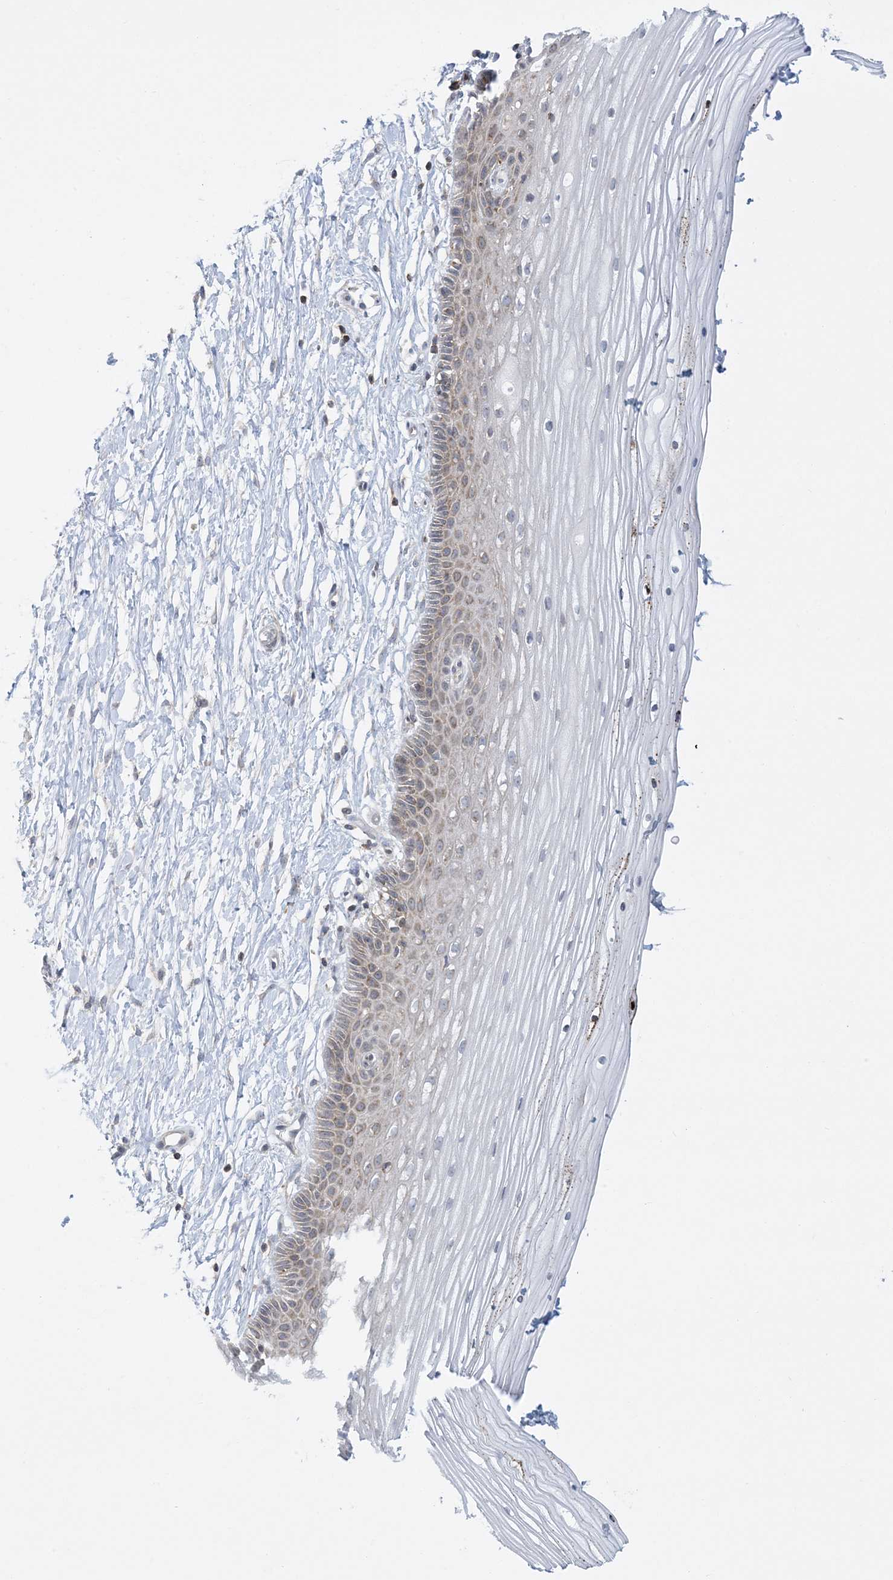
{"staining": {"intensity": "moderate", "quantity": "<25%", "location": "cytoplasmic/membranous"}, "tissue": "vagina", "cell_type": "Squamous epithelial cells", "image_type": "normal", "snomed": [{"axis": "morphology", "description": "Normal tissue, NOS"}, {"axis": "topography", "description": "Vagina"}, {"axis": "topography", "description": "Cervix"}], "caption": "A high-resolution histopathology image shows immunohistochemistry staining of benign vagina, which shows moderate cytoplasmic/membranous expression in approximately <25% of squamous epithelial cells. Immunohistochemistry stains the protein of interest in brown and the nuclei are stained blue.", "gene": "SLAMF9", "patient": {"sex": "female", "age": 40}}